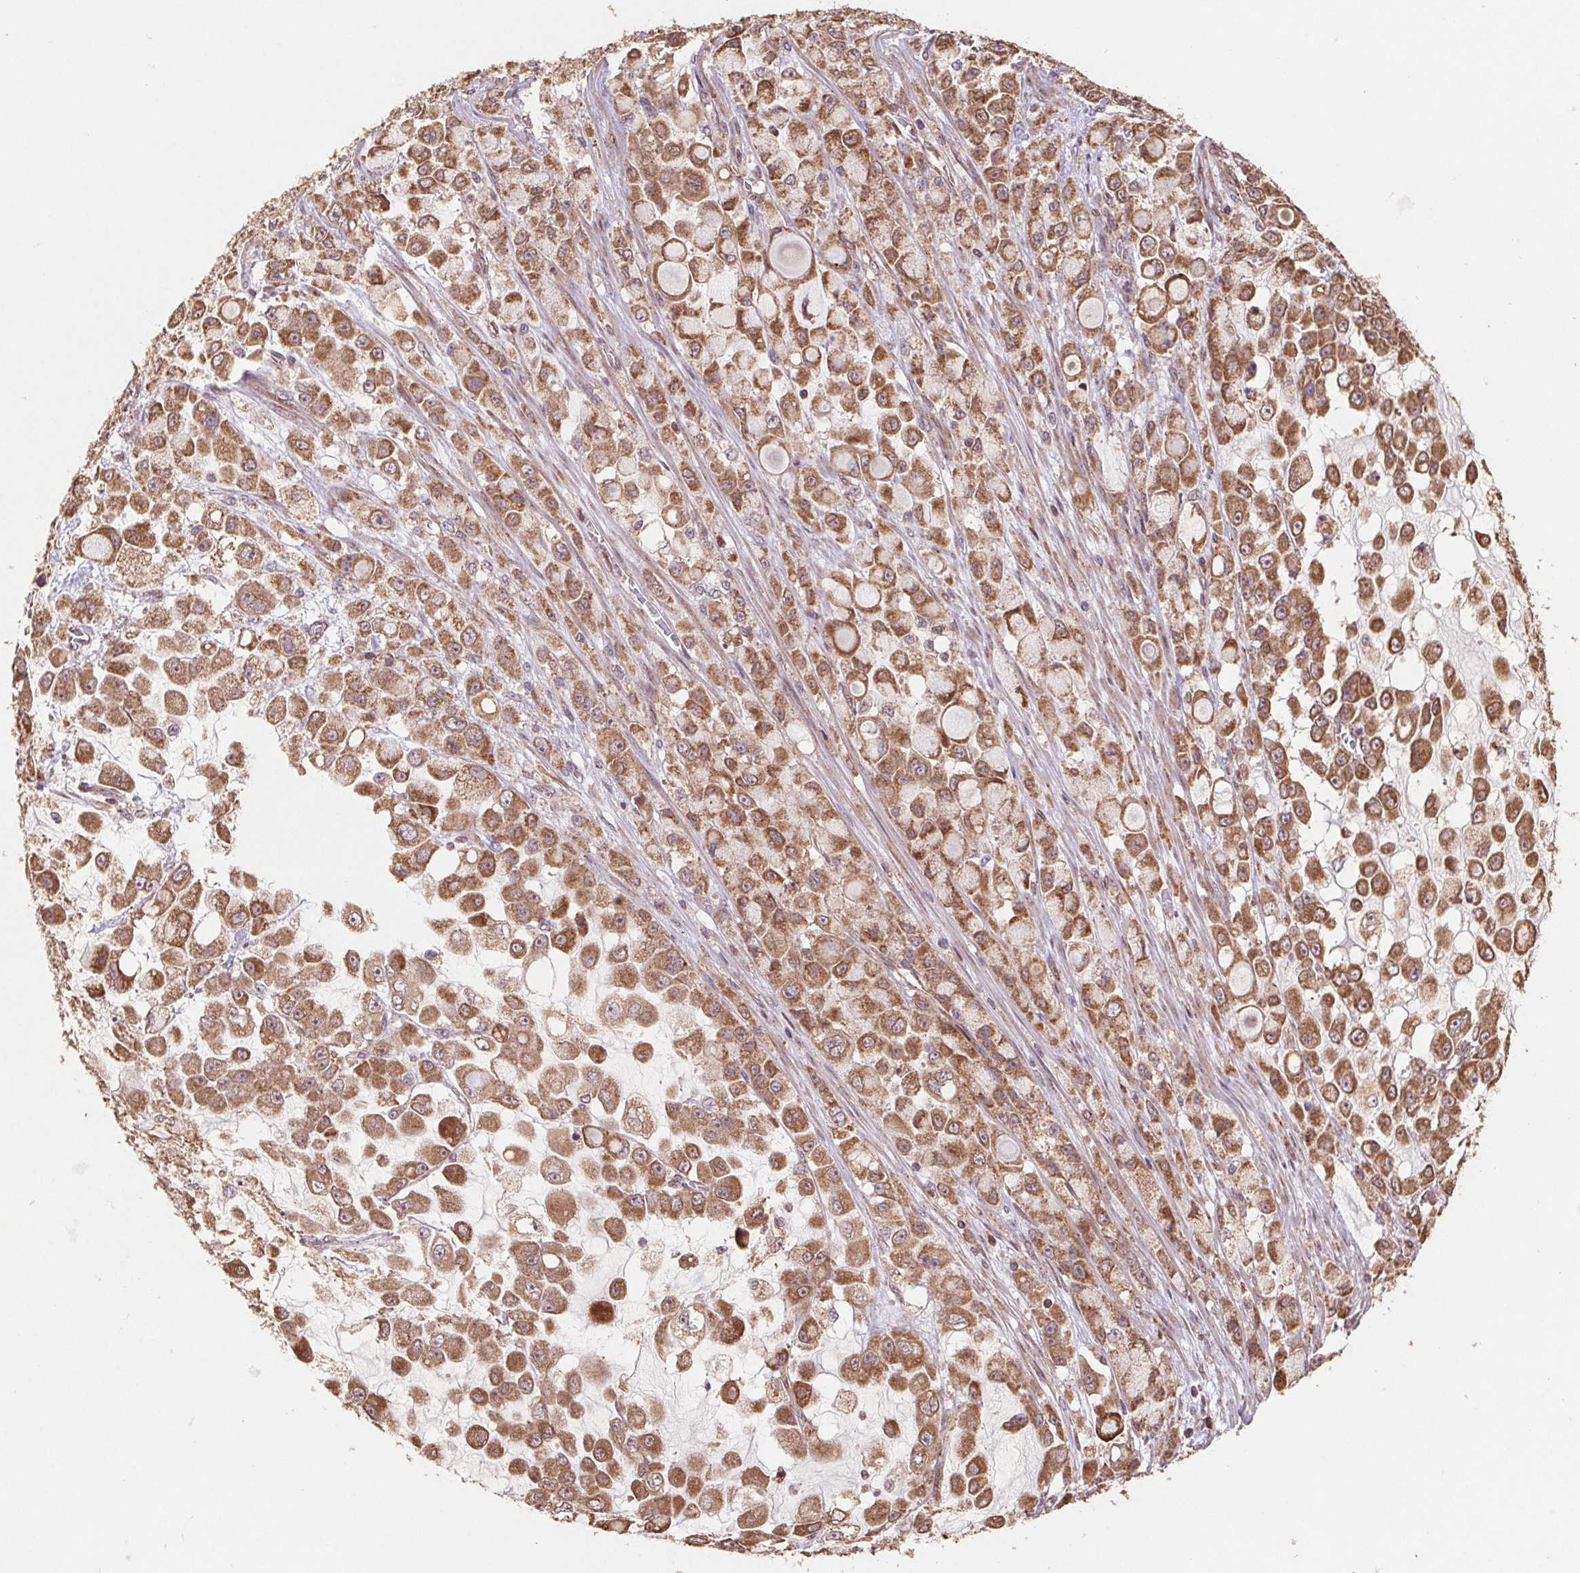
{"staining": {"intensity": "moderate", "quantity": ">75%", "location": "cytoplasmic/membranous"}, "tissue": "stomach cancer", "cell_type": "Tumor cells", "image_type": "cancer", "snomed": [{"axis": "morphology", "description": "Adenocarcinoma, NOS"}, {"axis": "topography", "description": "Stomach"}], "caption": "Protein staining shows moderate cytoplasmic/membranous staining in about >75% of tumor cells in stomach cancer.", "gene": "PDHA1", "patient": {"sex": "female", "age": 76}}